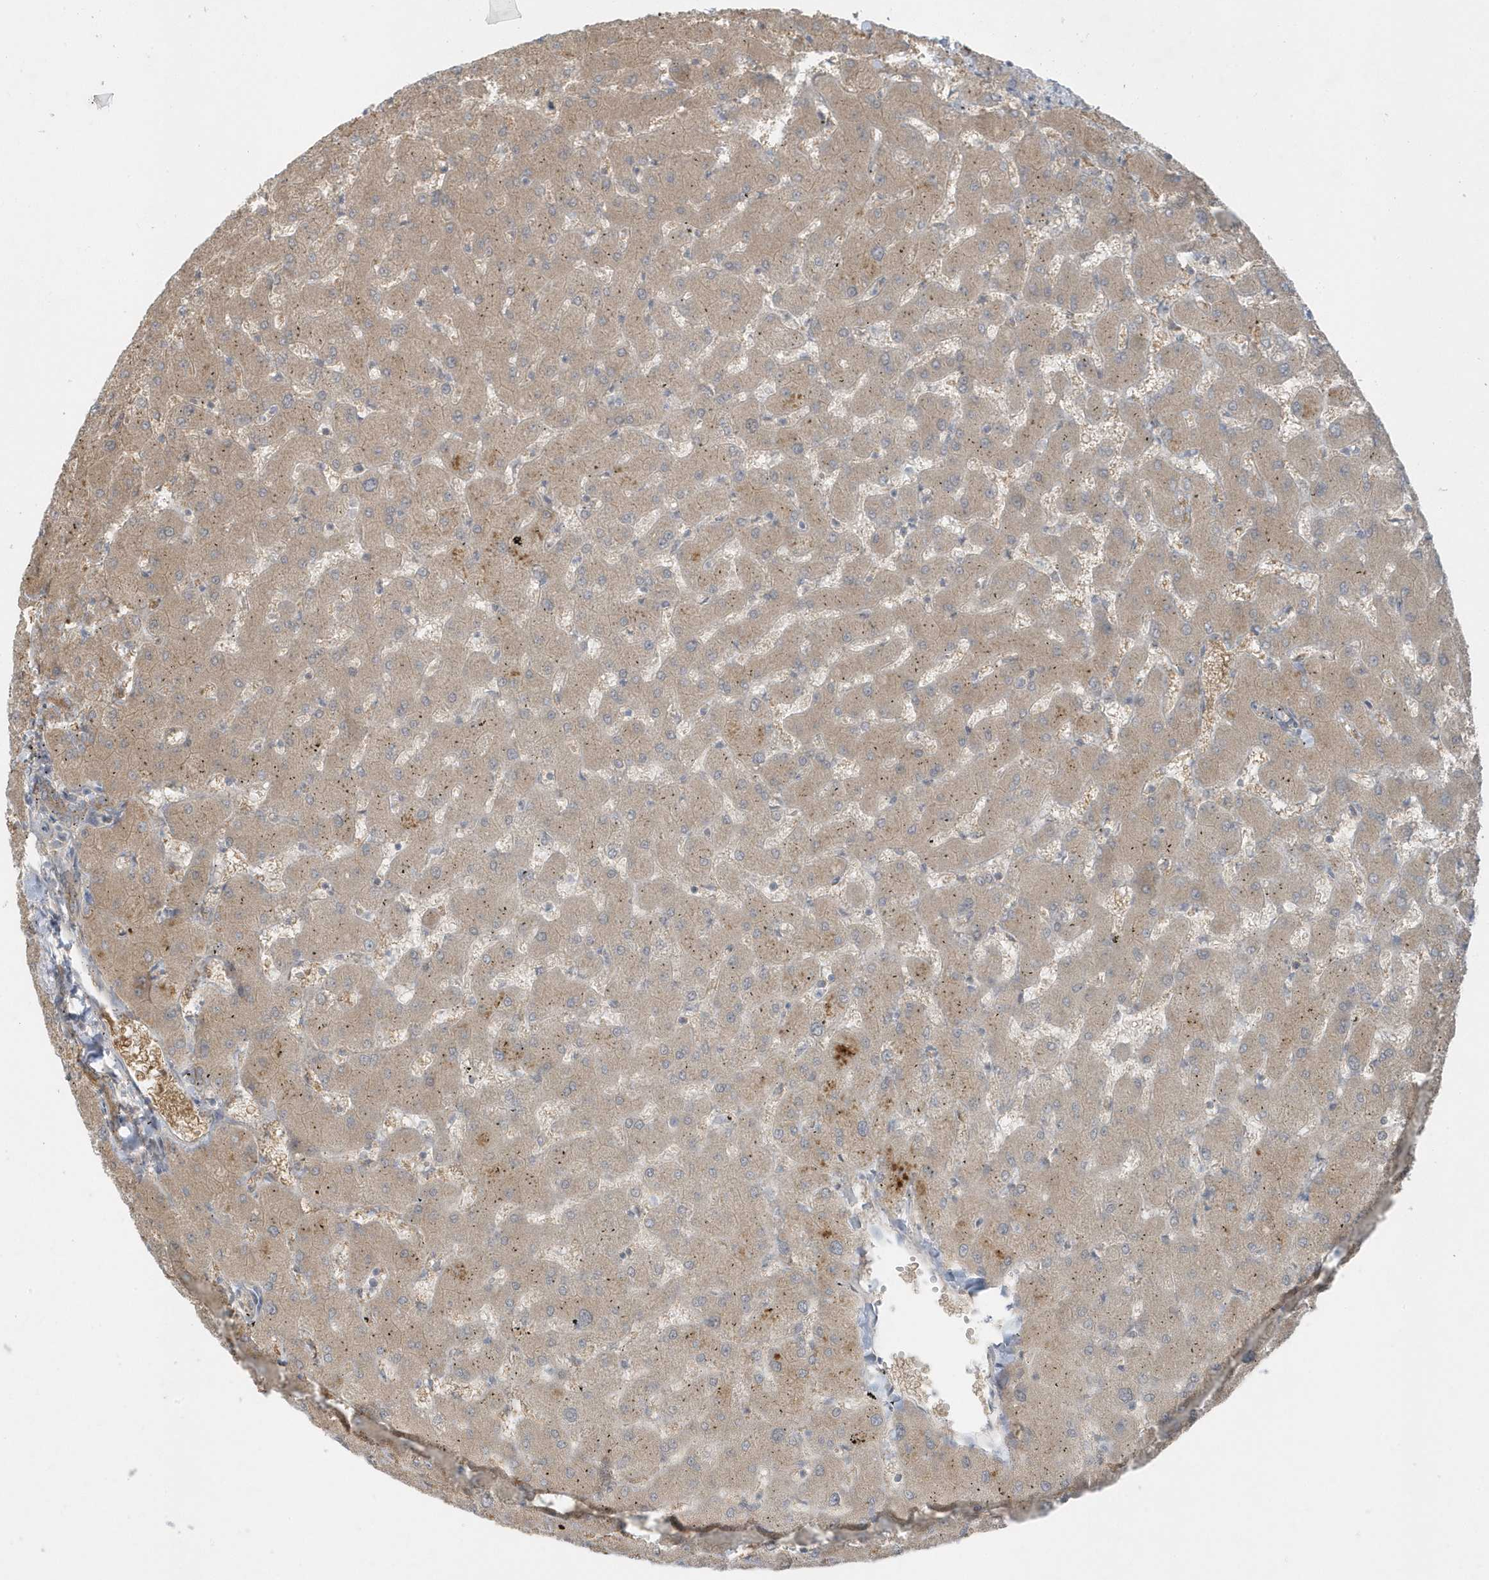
{"staining": {"intensity": "negative", "quantity": "none", "location": "none"}, "tissue": "liver", "cell_type": "Cholangiocytes", "image_type": "normal", "snomed": [{"axis": "morphology", "description": "Normal tissue, NOS"}, {"axis": "topography", "description": "Liver"}], "caption": "This micrograph is of normal liver stained with immunohistochemistry to label a protein in brown with the nuclei are counter-stained blue. There is no positivity in cholangiocytes.", "gene": "PARD3B", "patient": {"sex": "female", "age": 63}}